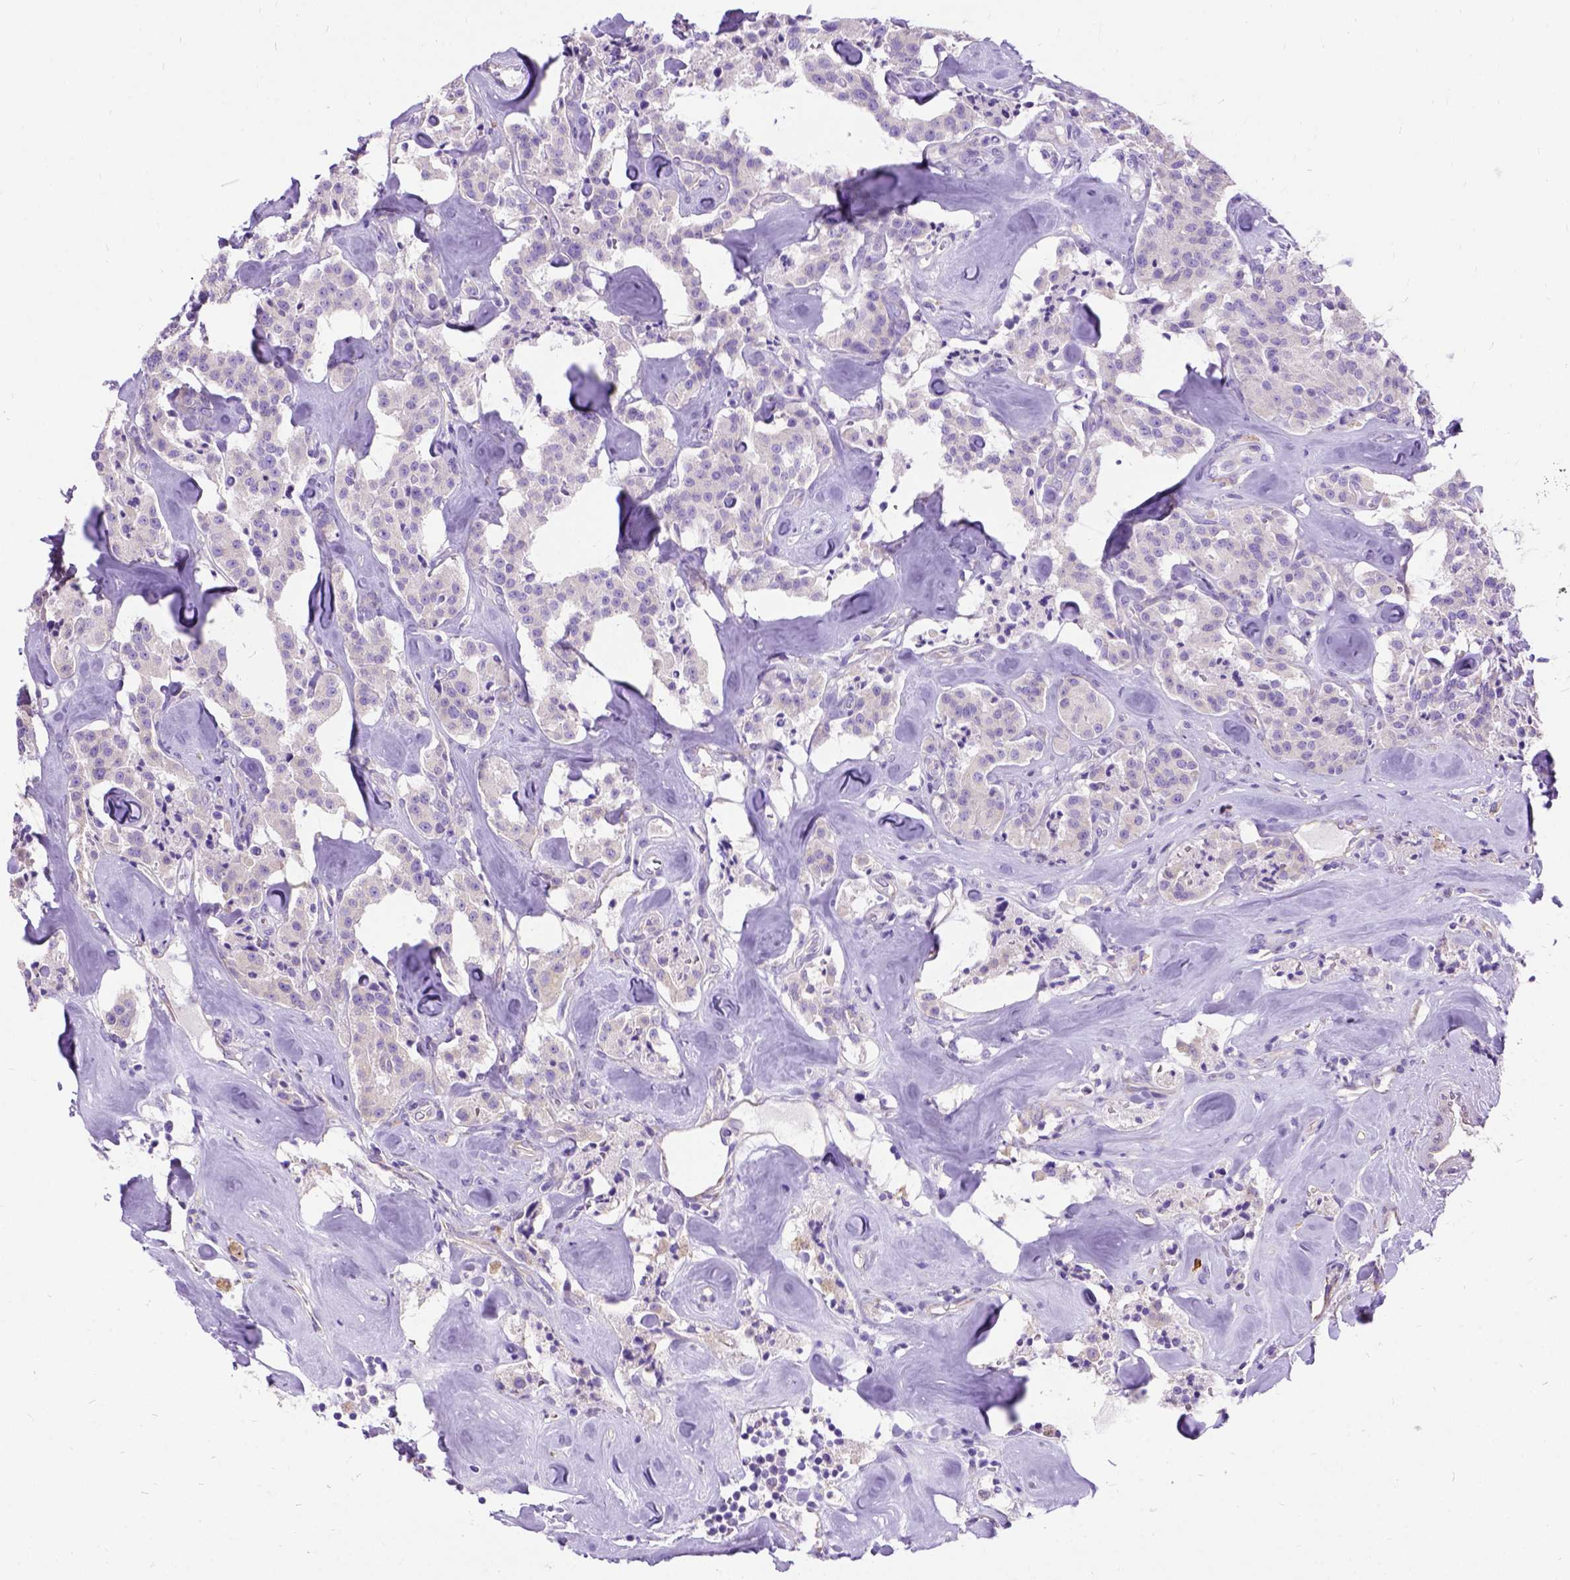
{"staining": {"intensity": "negative", "quantity": "none", "location": "none"}, "tissue": "carcinoid", "cell_type": "Tumor cells", "image_type": "cancer", "snomed": [{"axis": "morphology", "description": "Carcinoid, malignant, NOS"}, {"axis": "topography", "description": "Pancreas"}], "caption": "The immunohistochemistry histopathology image has no significant expression in tumor cells of carcinoid tissue.", "gene": "CFAP54", "patient": {"sex": "male", "age": 41}}